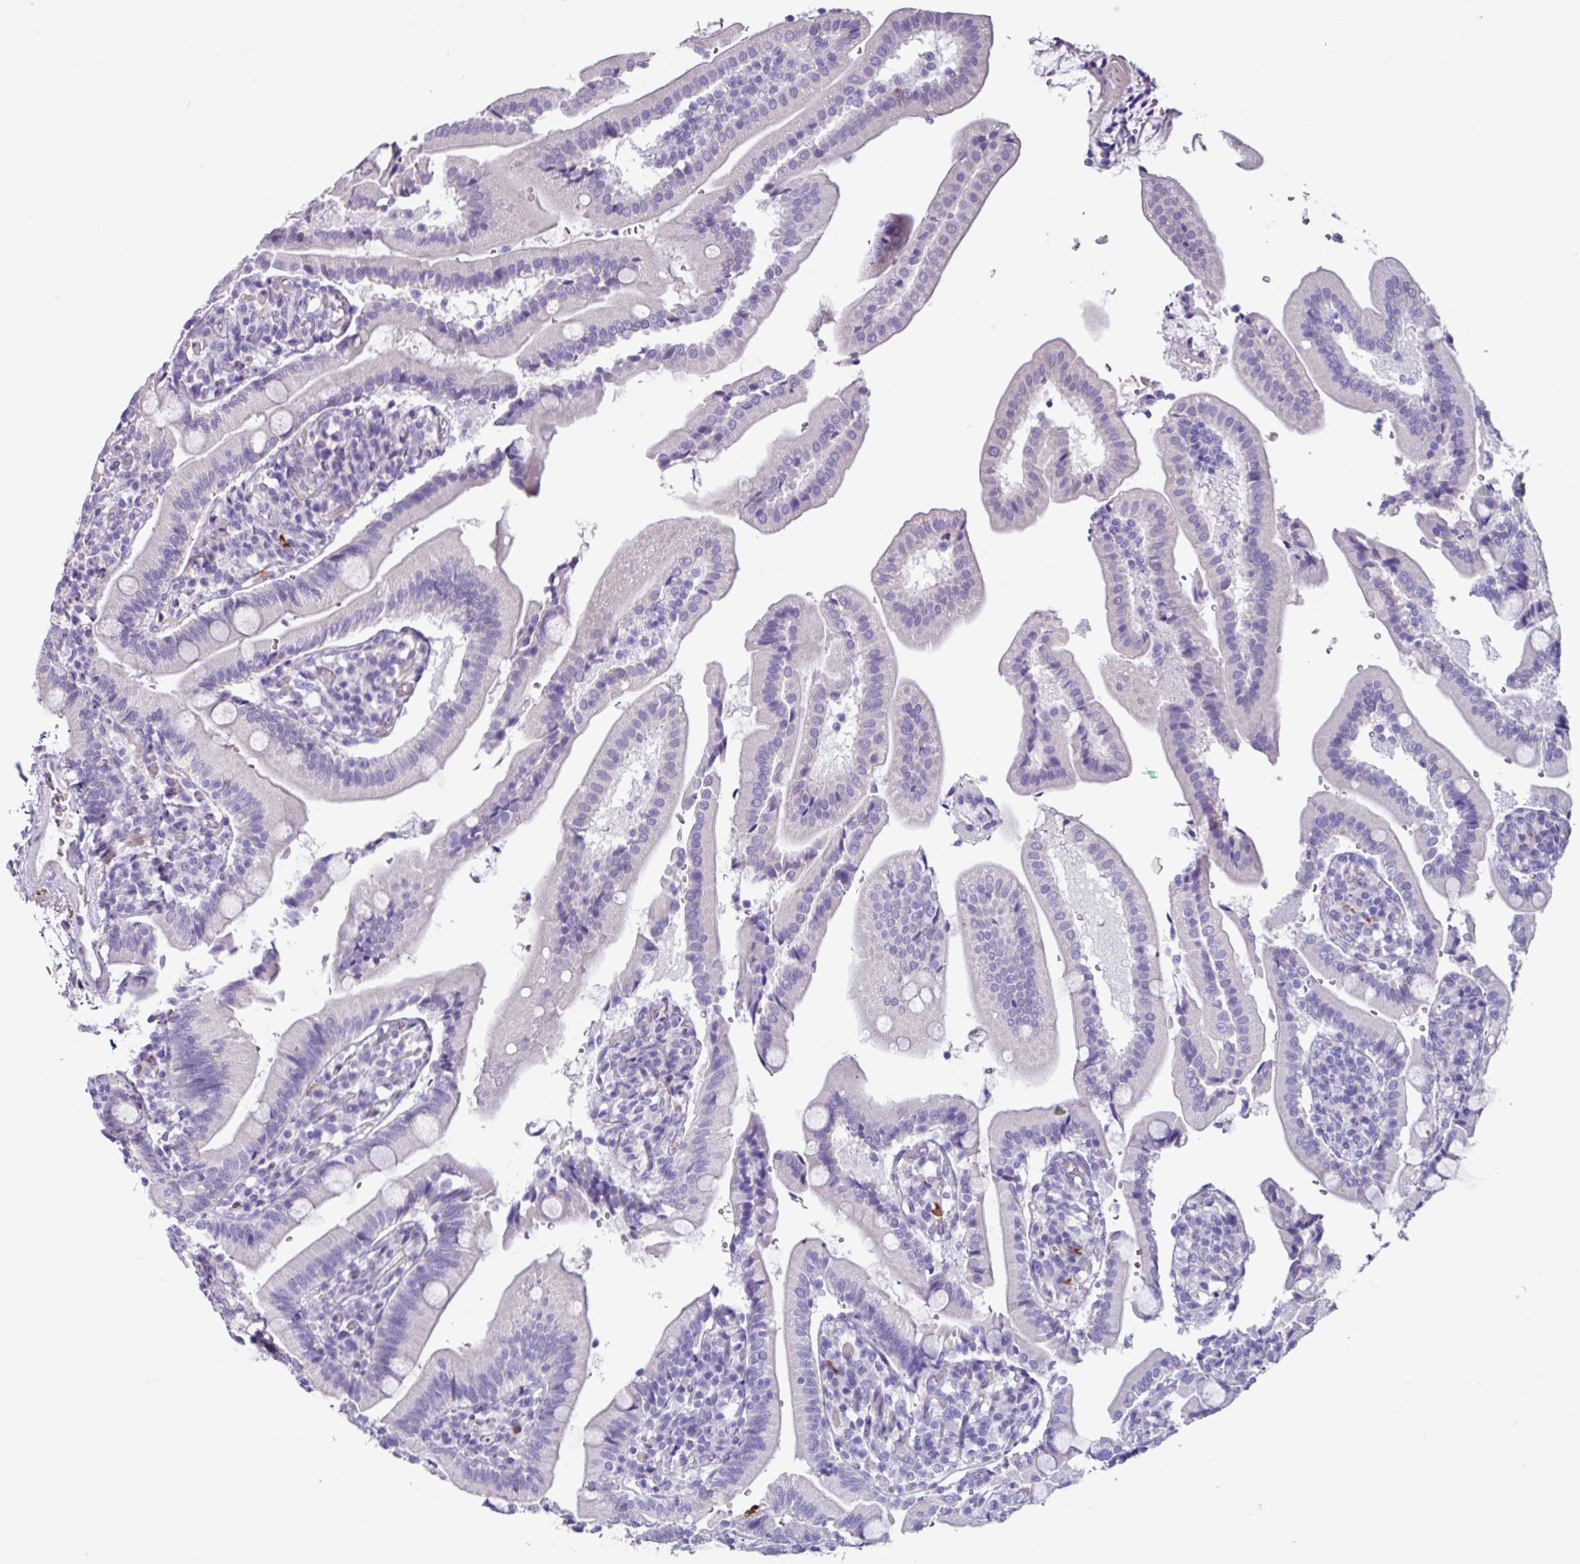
{"staining": {"intensity": "negative", "quantity": "none", "location": "none"}, "tissue": "duodenum", "cell_type": "Glandular cells", "image_type": "normal", "snomed": [{"axis": "morphology", "description": "Normal tissue, NOS"}, {"axis": "topography", "description": "Duodenum"}], "caption": "An IHC micrograph of benign duodenum is shown. There is no staining in glandular cells of duodenum.", "gene": "OTX1", "patient": {"sex": "female", "age": 67}}